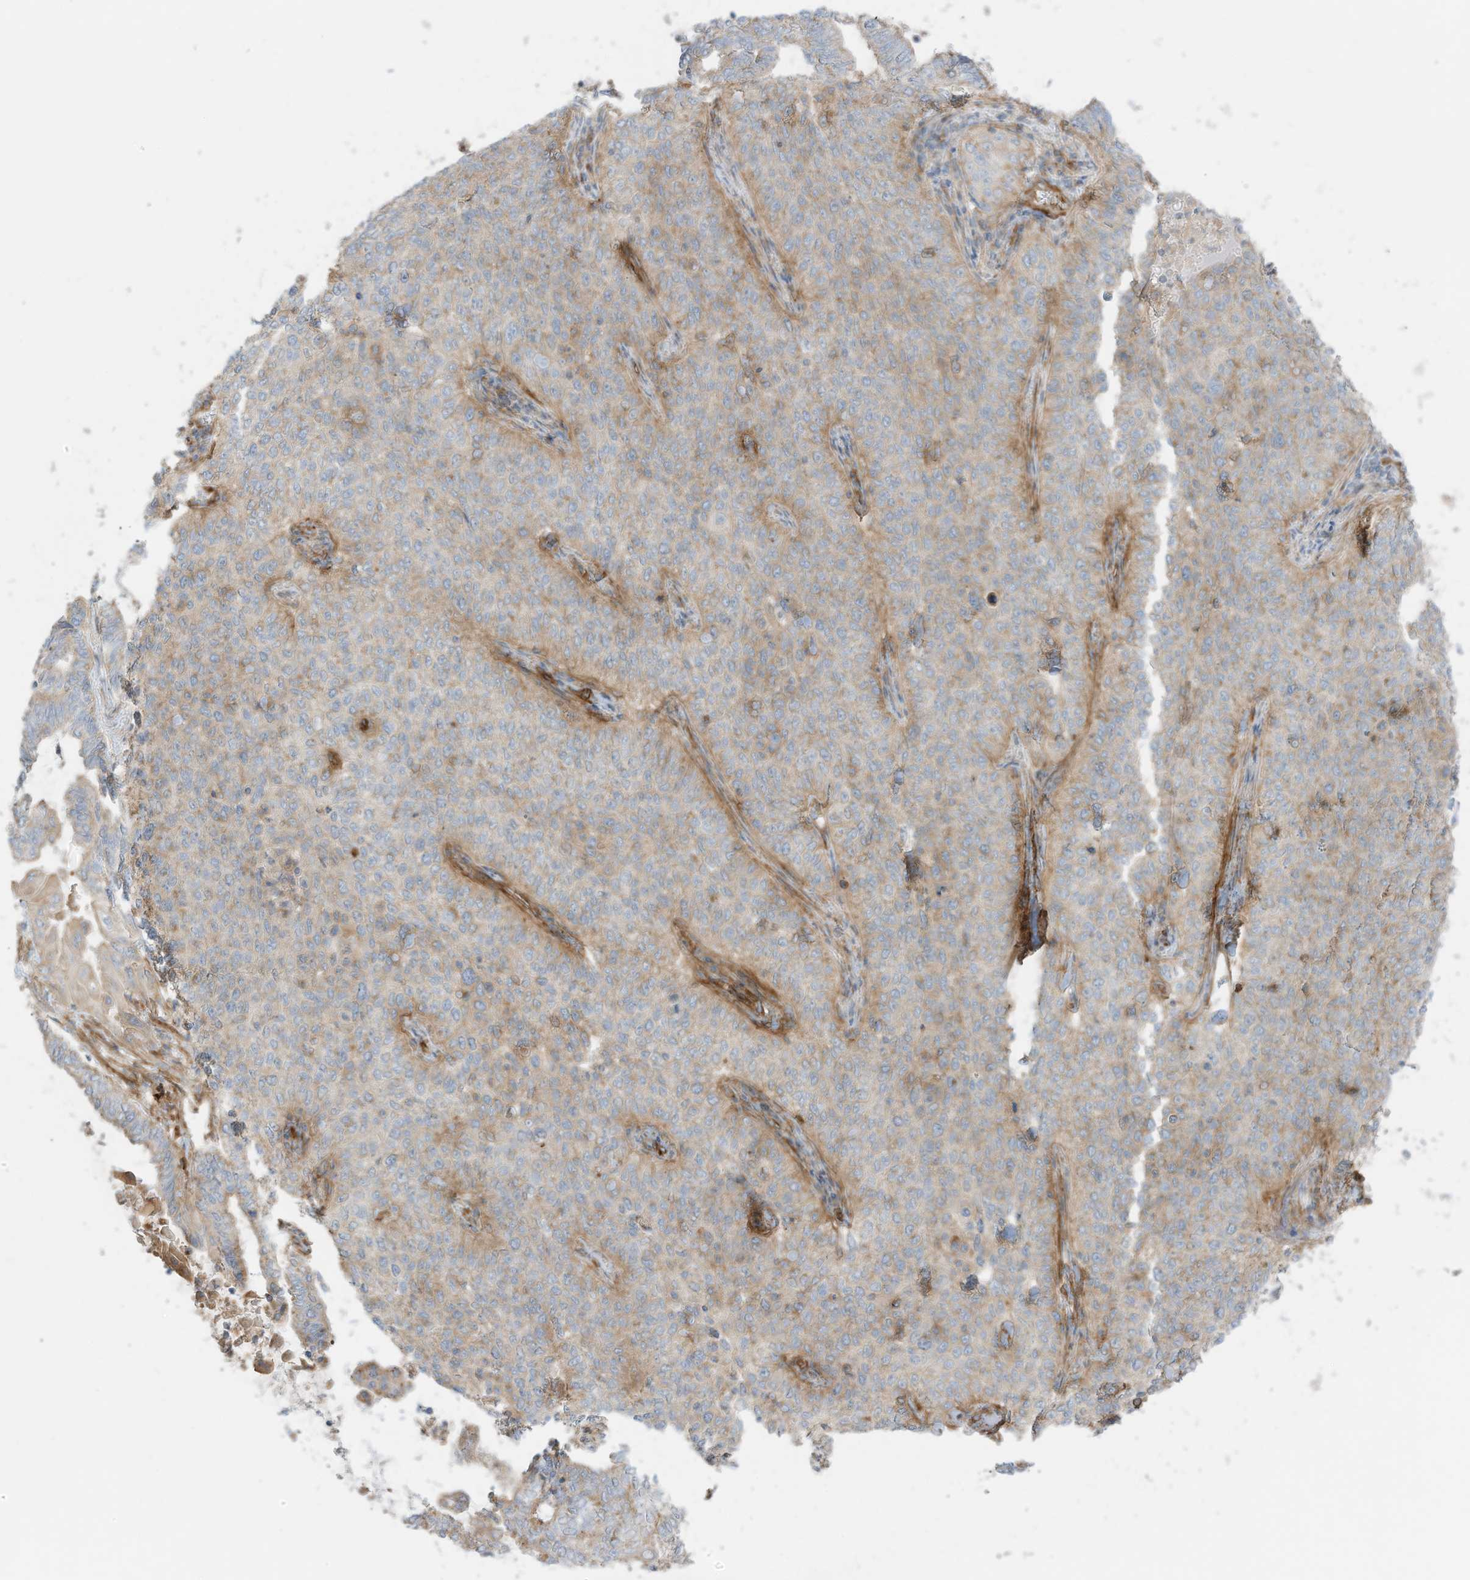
{"staining": {"intensity": "weak", "quantity": "25%-75%", "location": "cytoplasmic/membranous"}, "tissue": "cervical cancer", "cell_type": "Tumor cells", "image_type": "cancer", "snomed": [{"axis": "morphology", "description": "Squamous cell carcinoma, NOS"}, {"axis": "topography", "description": "Cervix"}], "caption": "Tumor cells reveal weak cytoplasmic/membranous expression in approximately 25%-75% of cells in cervical squamous cell carcinoma.", "gene": "ABCB7", "patient": {"sex": "female", "age": 35}}